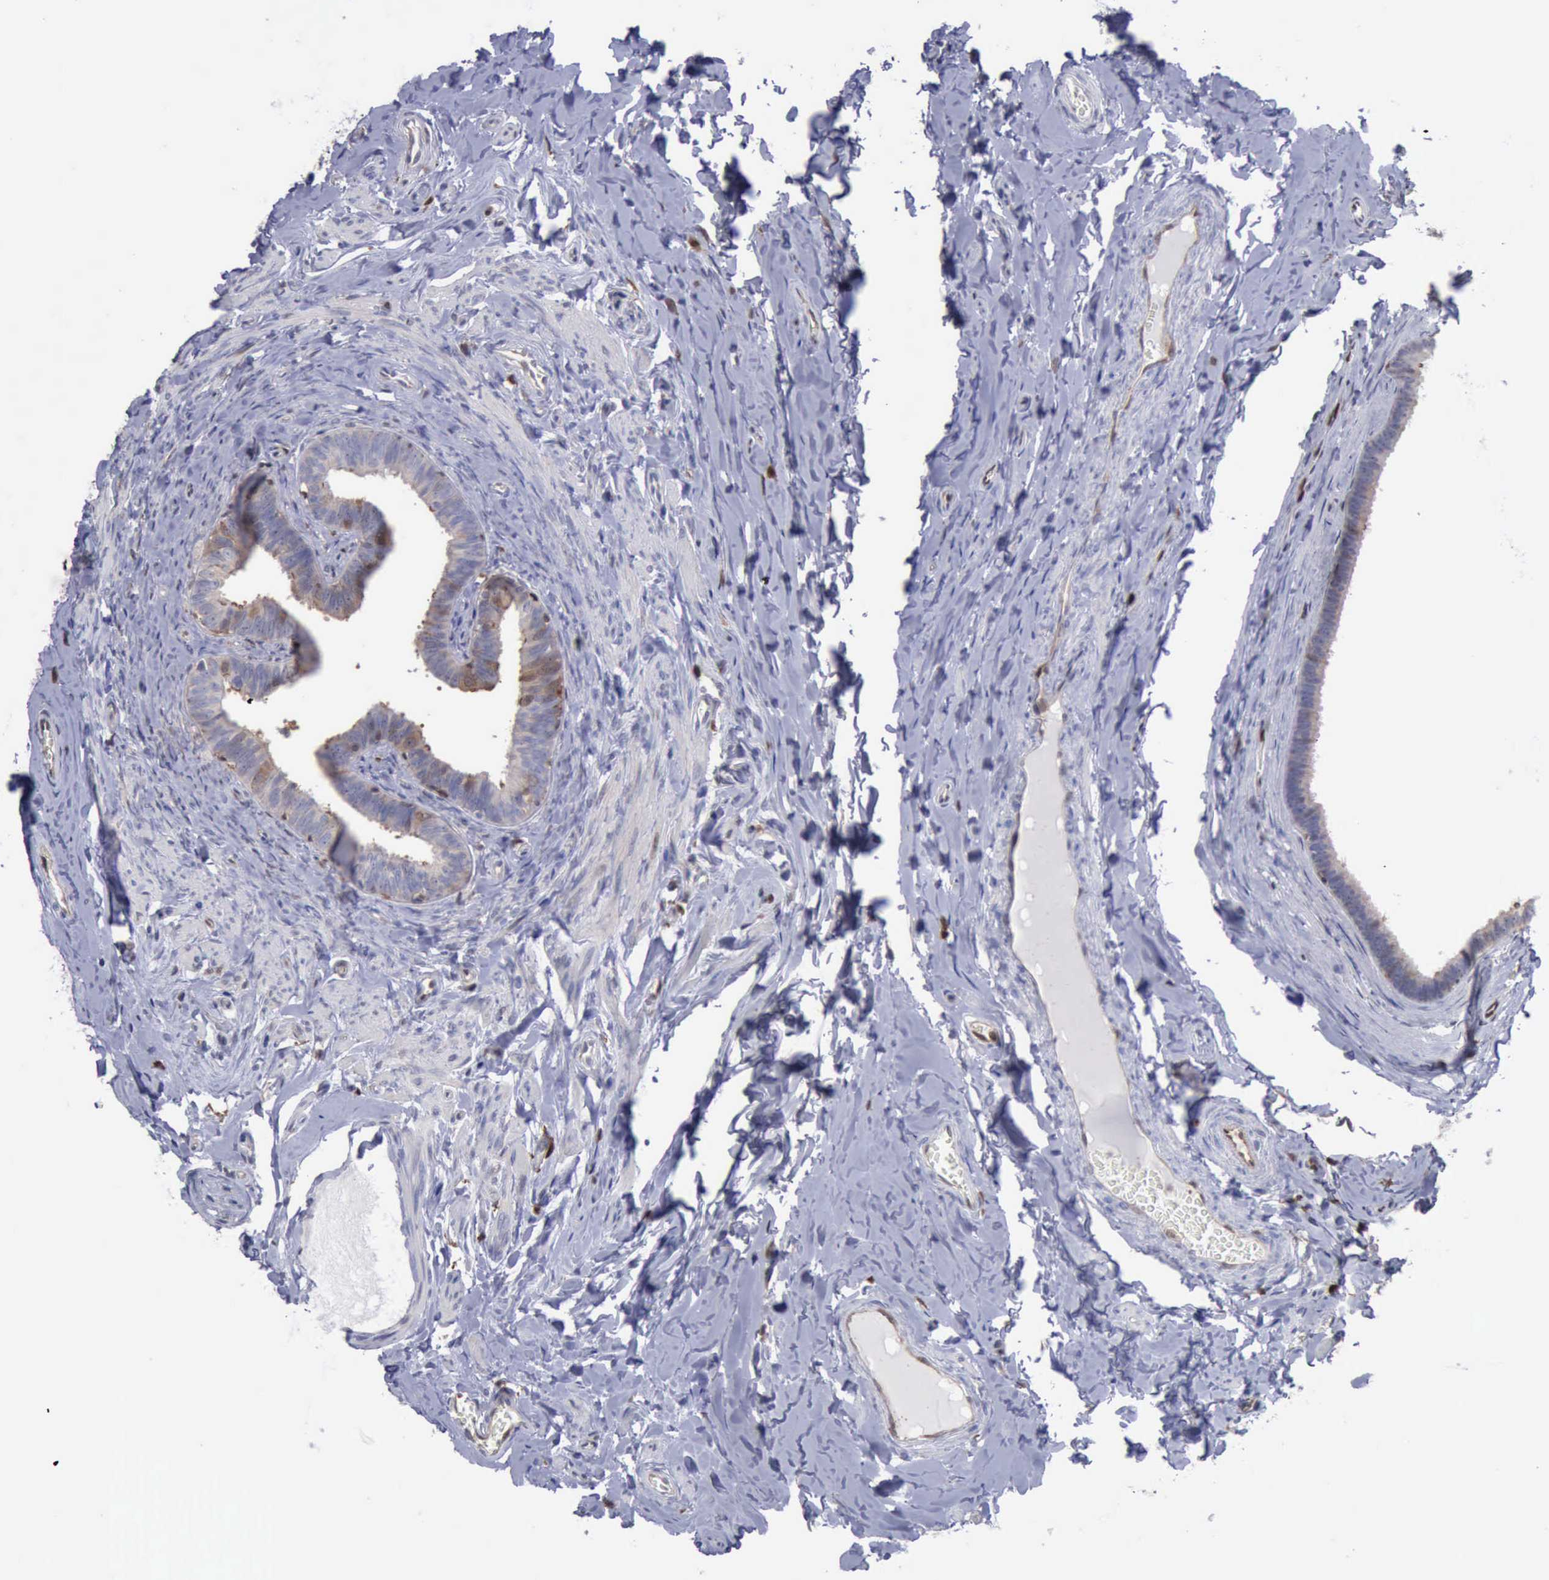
{"staining": {"intensity": "weak", "quantity": "25%-75%", "location": "cytoplasmic/membranous,nuclear"}, "tissue": "epididymis", "cell_type": "Glandular cells", "image_type": "normal", "snomed": [{"axis": "morphology", "description": "Normal tissue, NOS"}, {"axis": "topography", "description": "Epididymis"}], "caption": "An immunohistochemistry (IHC) histopathology image of unremarkable tissue is shown. Protein staining in brown highlights weak cytoplasmic/membranous,nuclear positivity in epididymis within glandular cells.", "gene": "STAT1", "patient": {"sex": "male", "age": 26}}